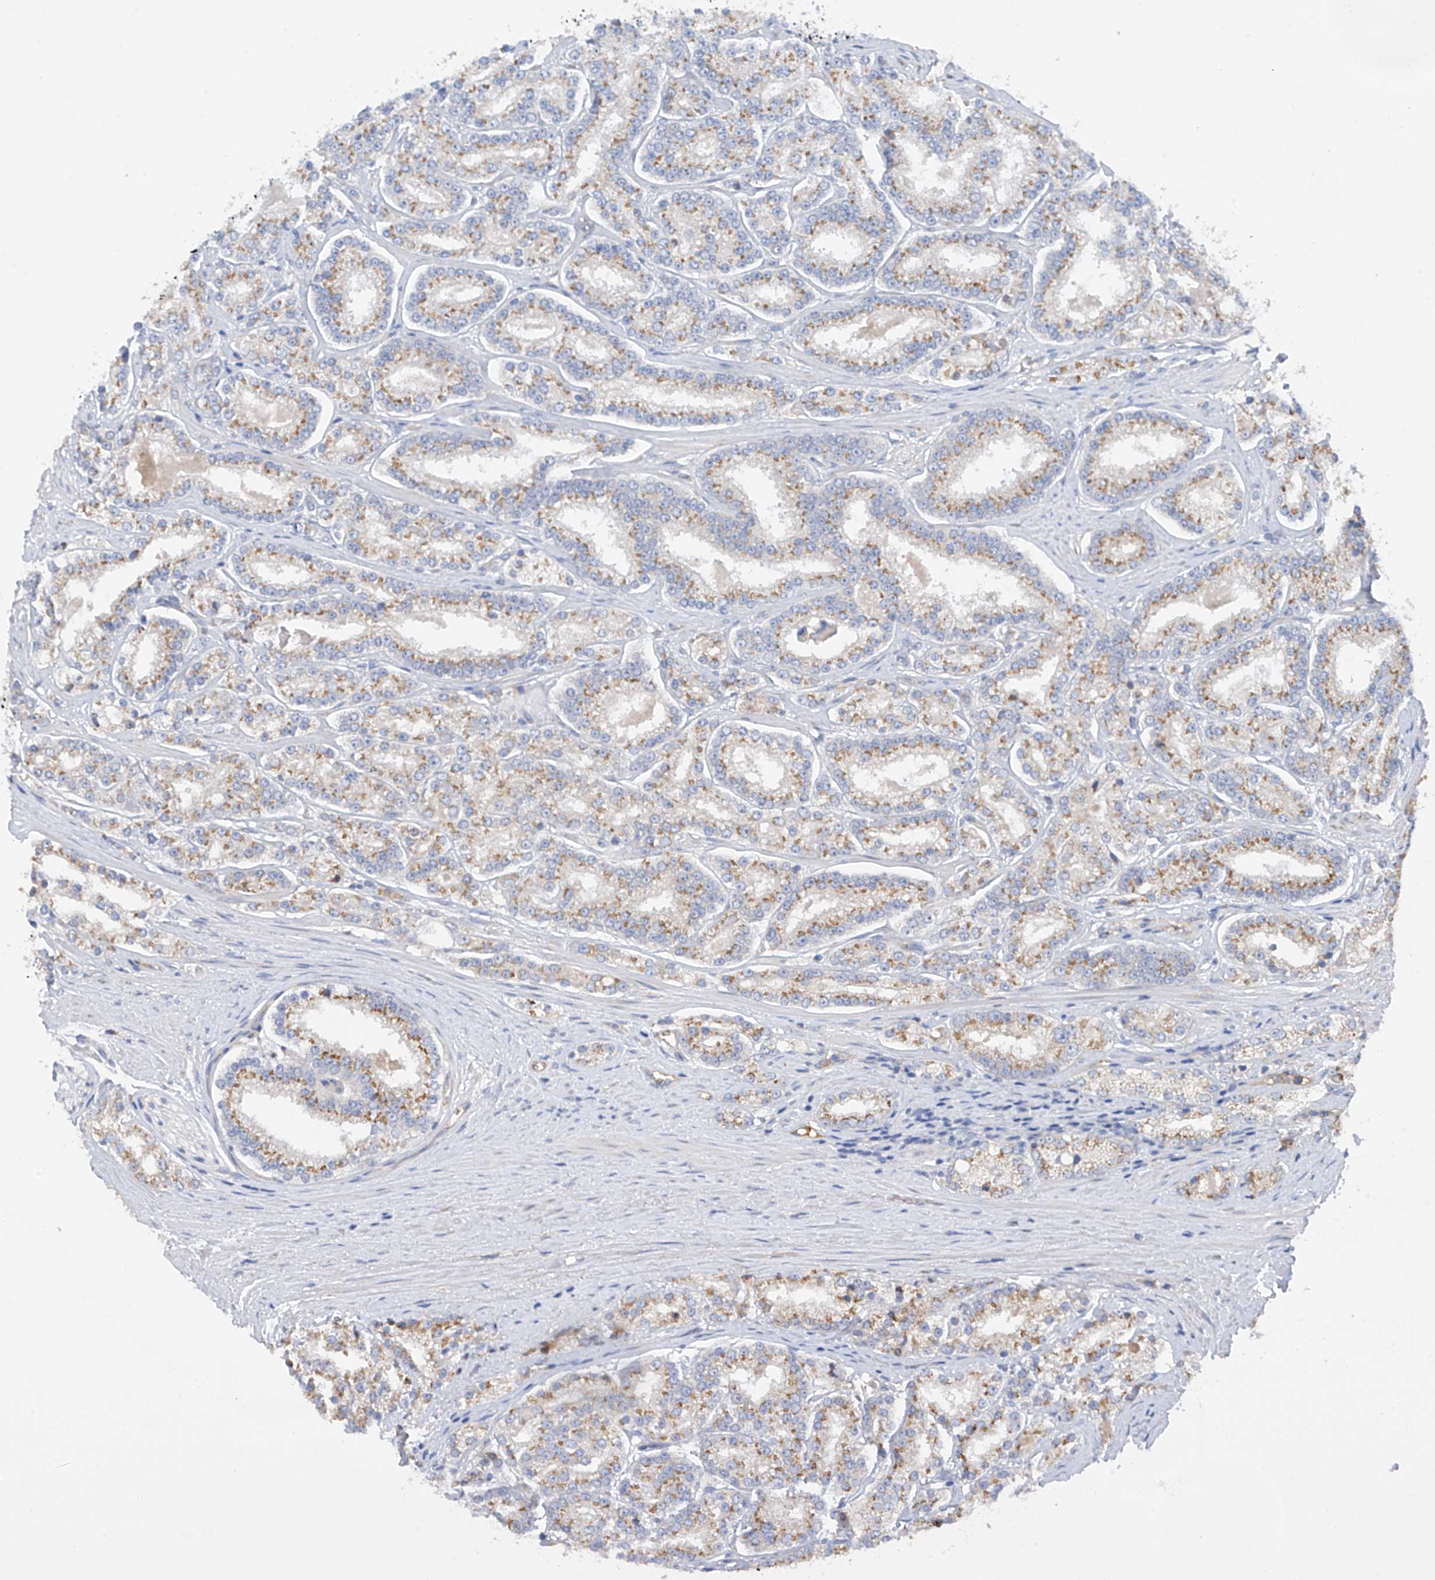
{"staining": {"intensity": "moderate", "quantity": ">75%", "location": "cytoplasmic/membranous"}, "tissue": "prostate cancer", "cell_type": "Tumor cells", "image_type": "cancer", "snomed": [{"axis": "morphology", "description": "Normal tissue, NOS"}, {"axis": "morphology", "description": "Adenocarcinoma, High grade"}, {"axis": "topography", "description": "Prostate"}], "caption": "Moderate cytoplasmic/membranous expression for a protein is seen in about >75% of tumor cells of prostate cancer using immunohistochemistry (IHC).", "gene": "SLC5A11", "patient": {"sex": "male", "age": 83}}